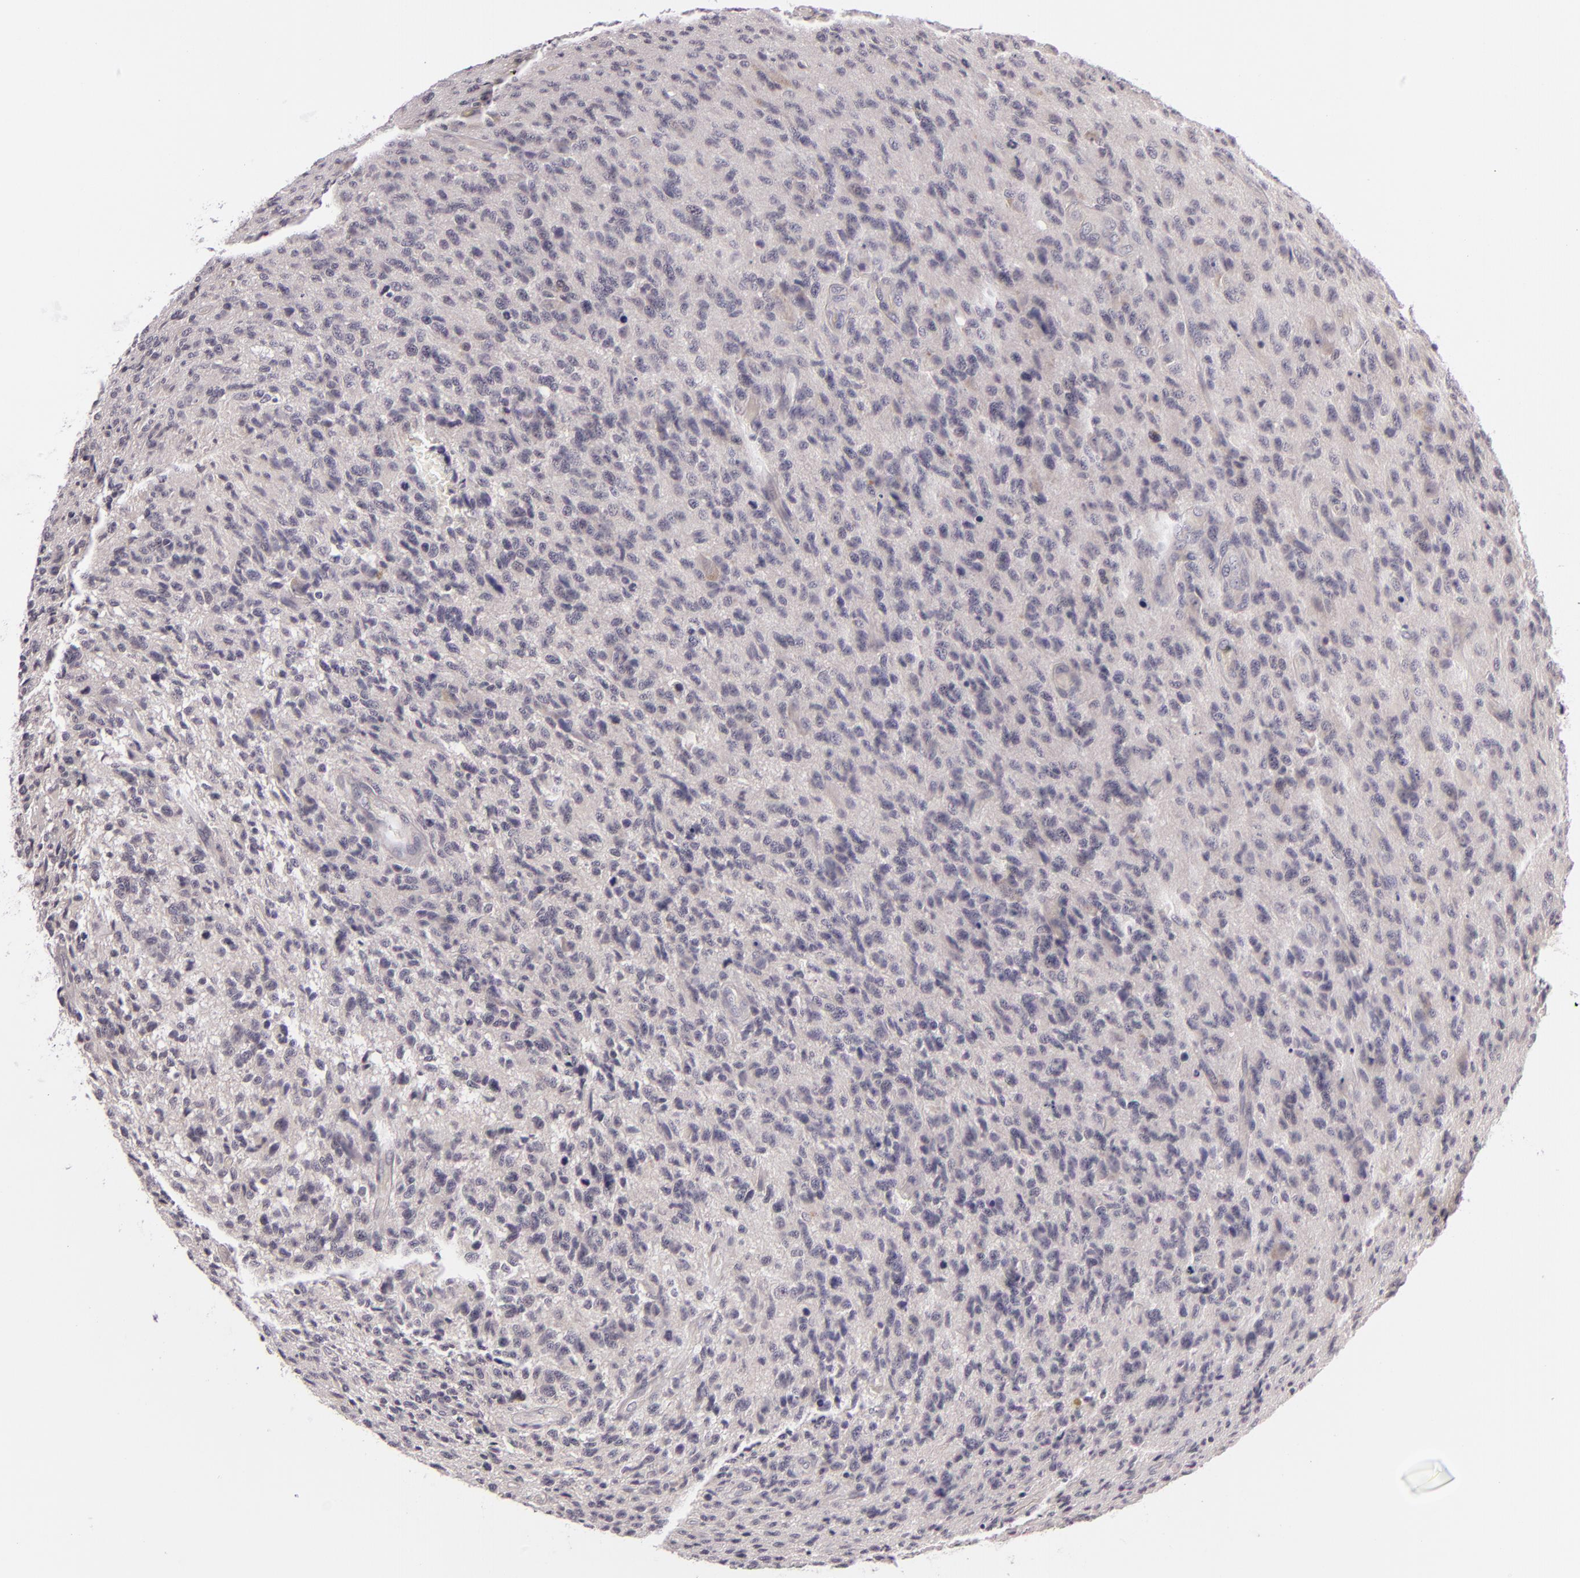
{"staining": {"intensity": "negative", "quantity": "none", "location": "none"}, "tissue": "glioma", "cell_type": "Tumor cells", "image_type": "cancer", "snomed": [{"axis": "morphology", "description": "Glioma, malignant, High grade"}, {"axis": "topography", "description": "Brain"}], "caption": "Tumor cells show no significant expression in malignant glioma (high-grade).", "gene": "DAG1", "patient": {"sex": "male", "age": 36}}